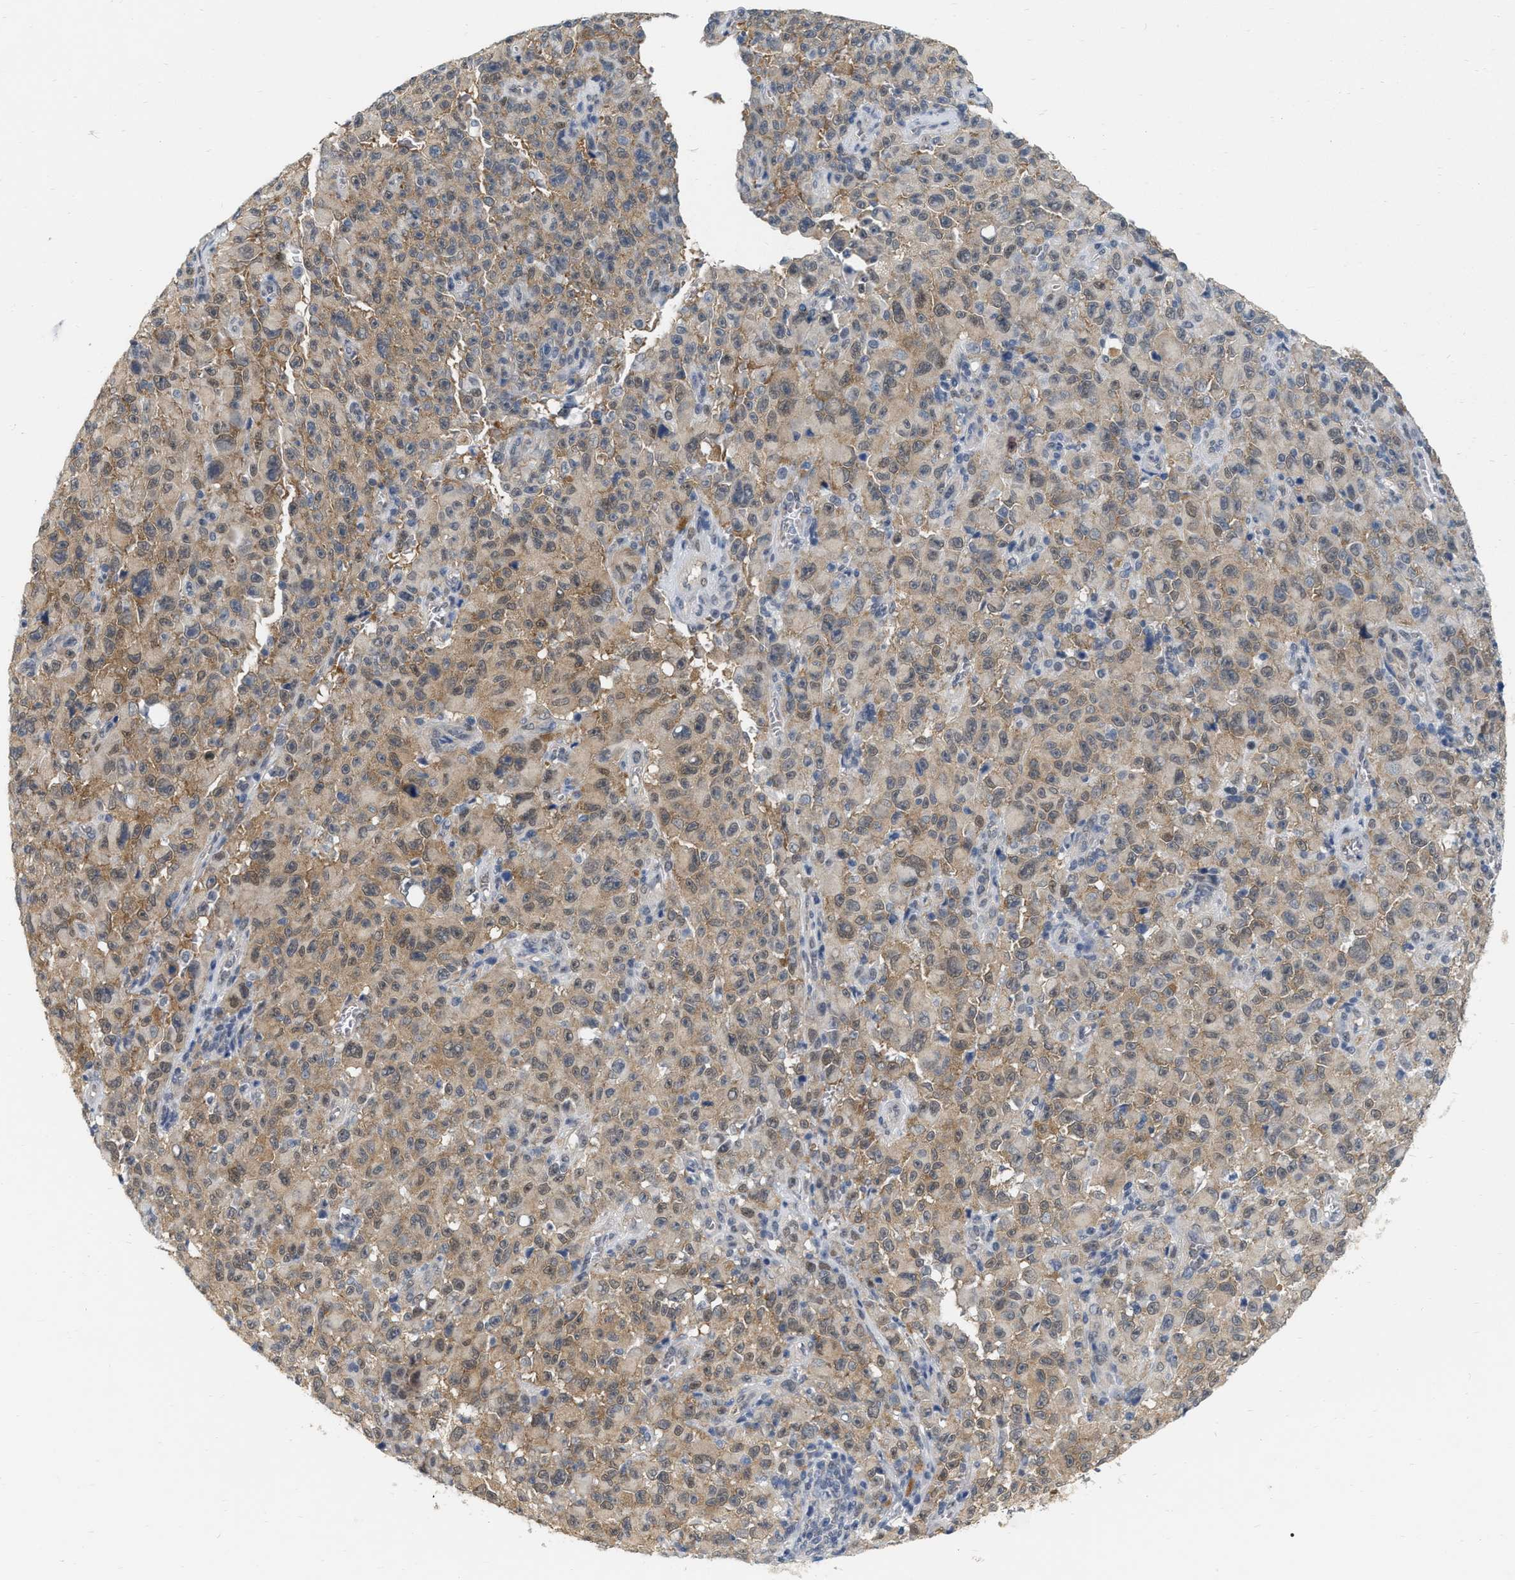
{"staining": {"intensity": "moderate", "quantity": ">75%", "location": "cytoplasmic/membranous,nuclear"}, "tissue": "melanoma", "cell_type": "Tumor cells", "image_type": "cancer", "snomed": [{"axis": "morphology", "description": "Malignant melanoma, NOS"}, {"axis": "topography", "description": "Skin"}], "caption": "Human malignant melanoma stained with a brown dye demonstrates moderate cytoplasmic/membranous and nuclear positive staining in about >75% of tumor cells.", "gene": "RUVBL1", "patient": {"sex": "female", "age": 82}}